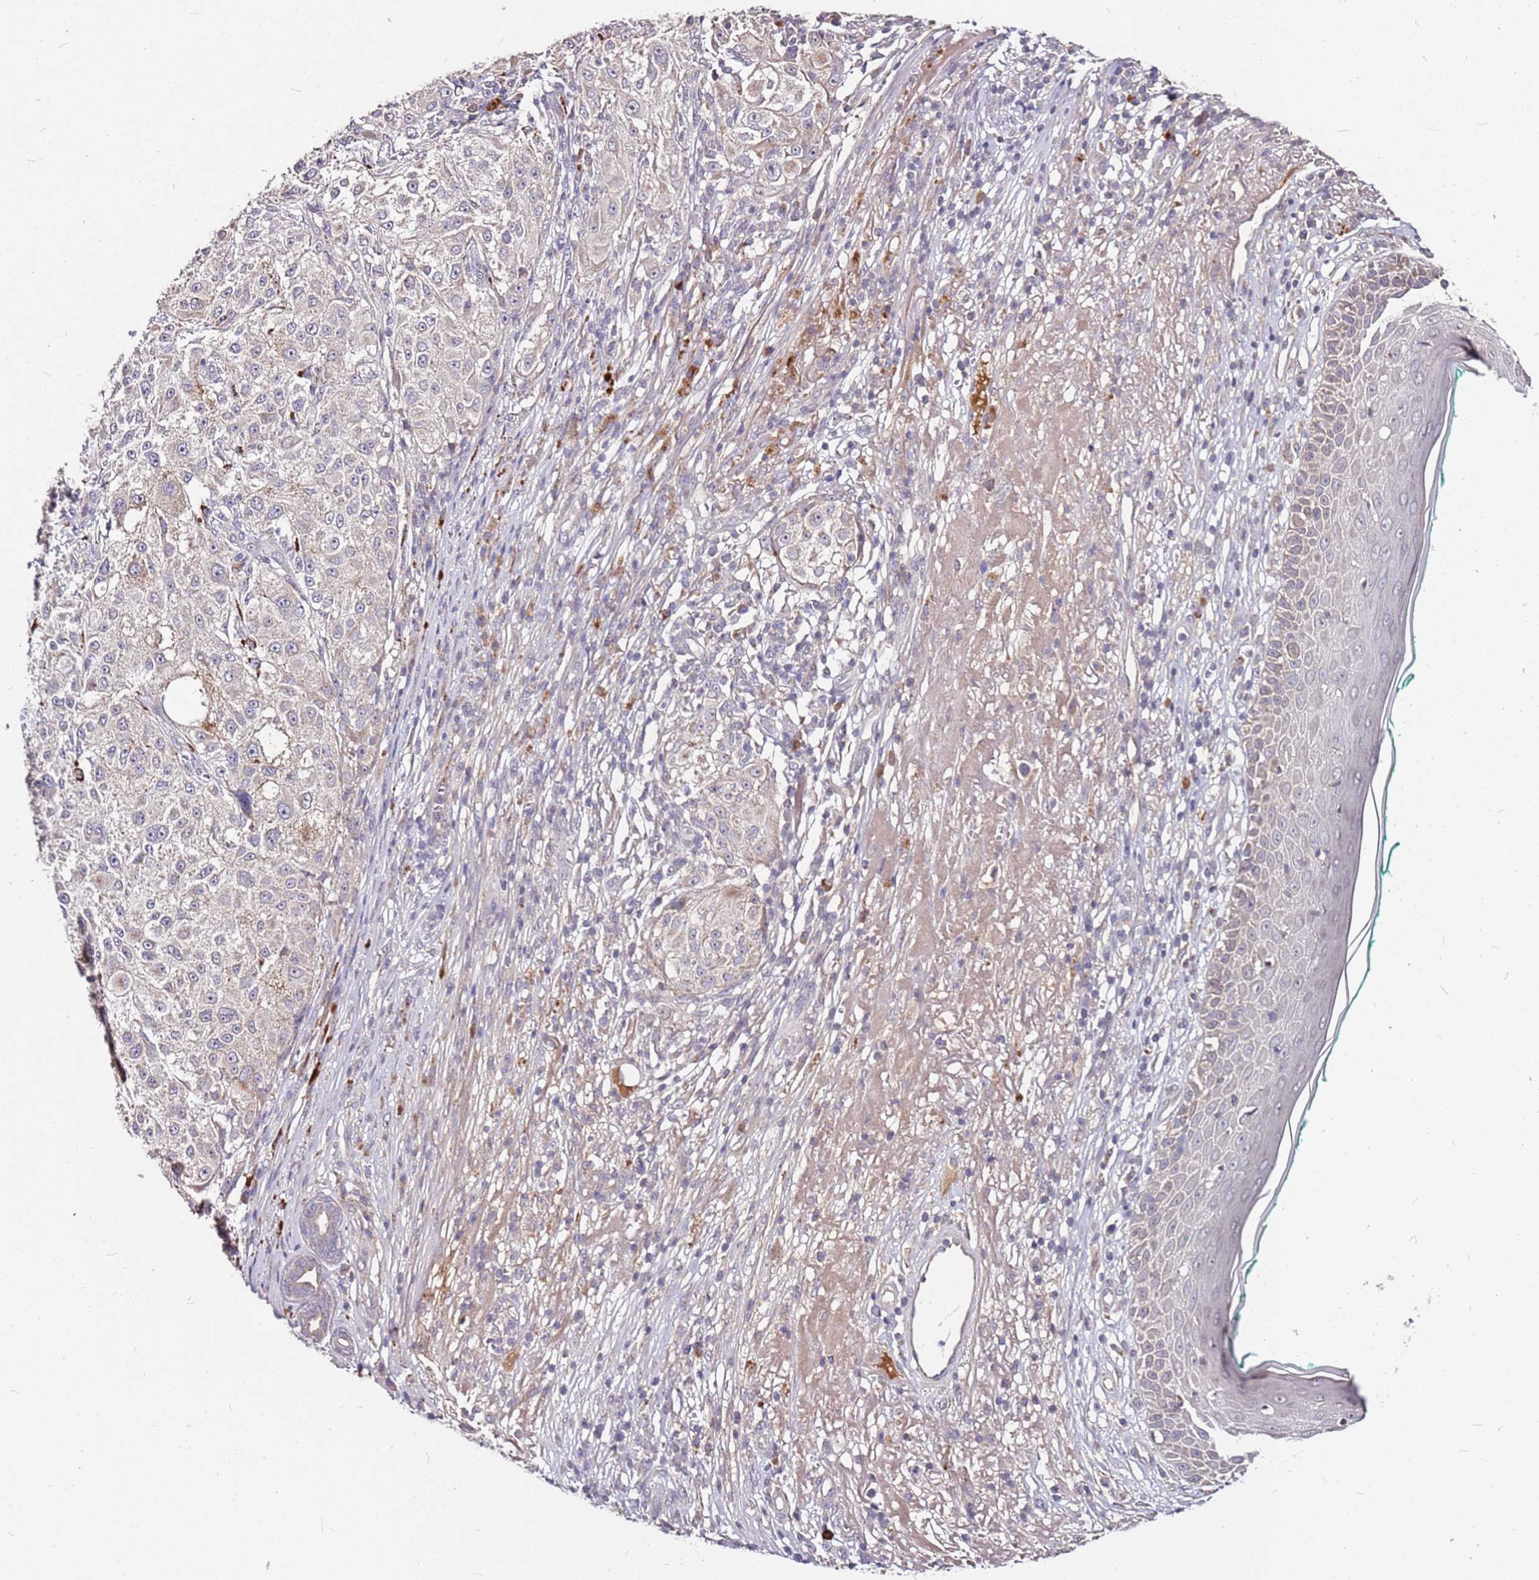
{"staining": {"intensity": "weak", "quantity": "<25%", "location": "cytoplasmic/membranous"}, "tissue": "melanoma", "cell_type": "Tumor cells", "image_type": "cancer", "snomed": [{"axis": "morphology", "description": "Necrosis, NOS"}, {"axis": "morphology", "description": "Malignant melanoma, NOS"}, {"axis": "topography", "description": "Skin"}], "caption": "IHC image of neoplastic tissue: human melanoma stained with DAB shows no significant protein staining in tumor cells.", "gene": "DCDC2C", "patient": {"sex": "female", "age": 87}}